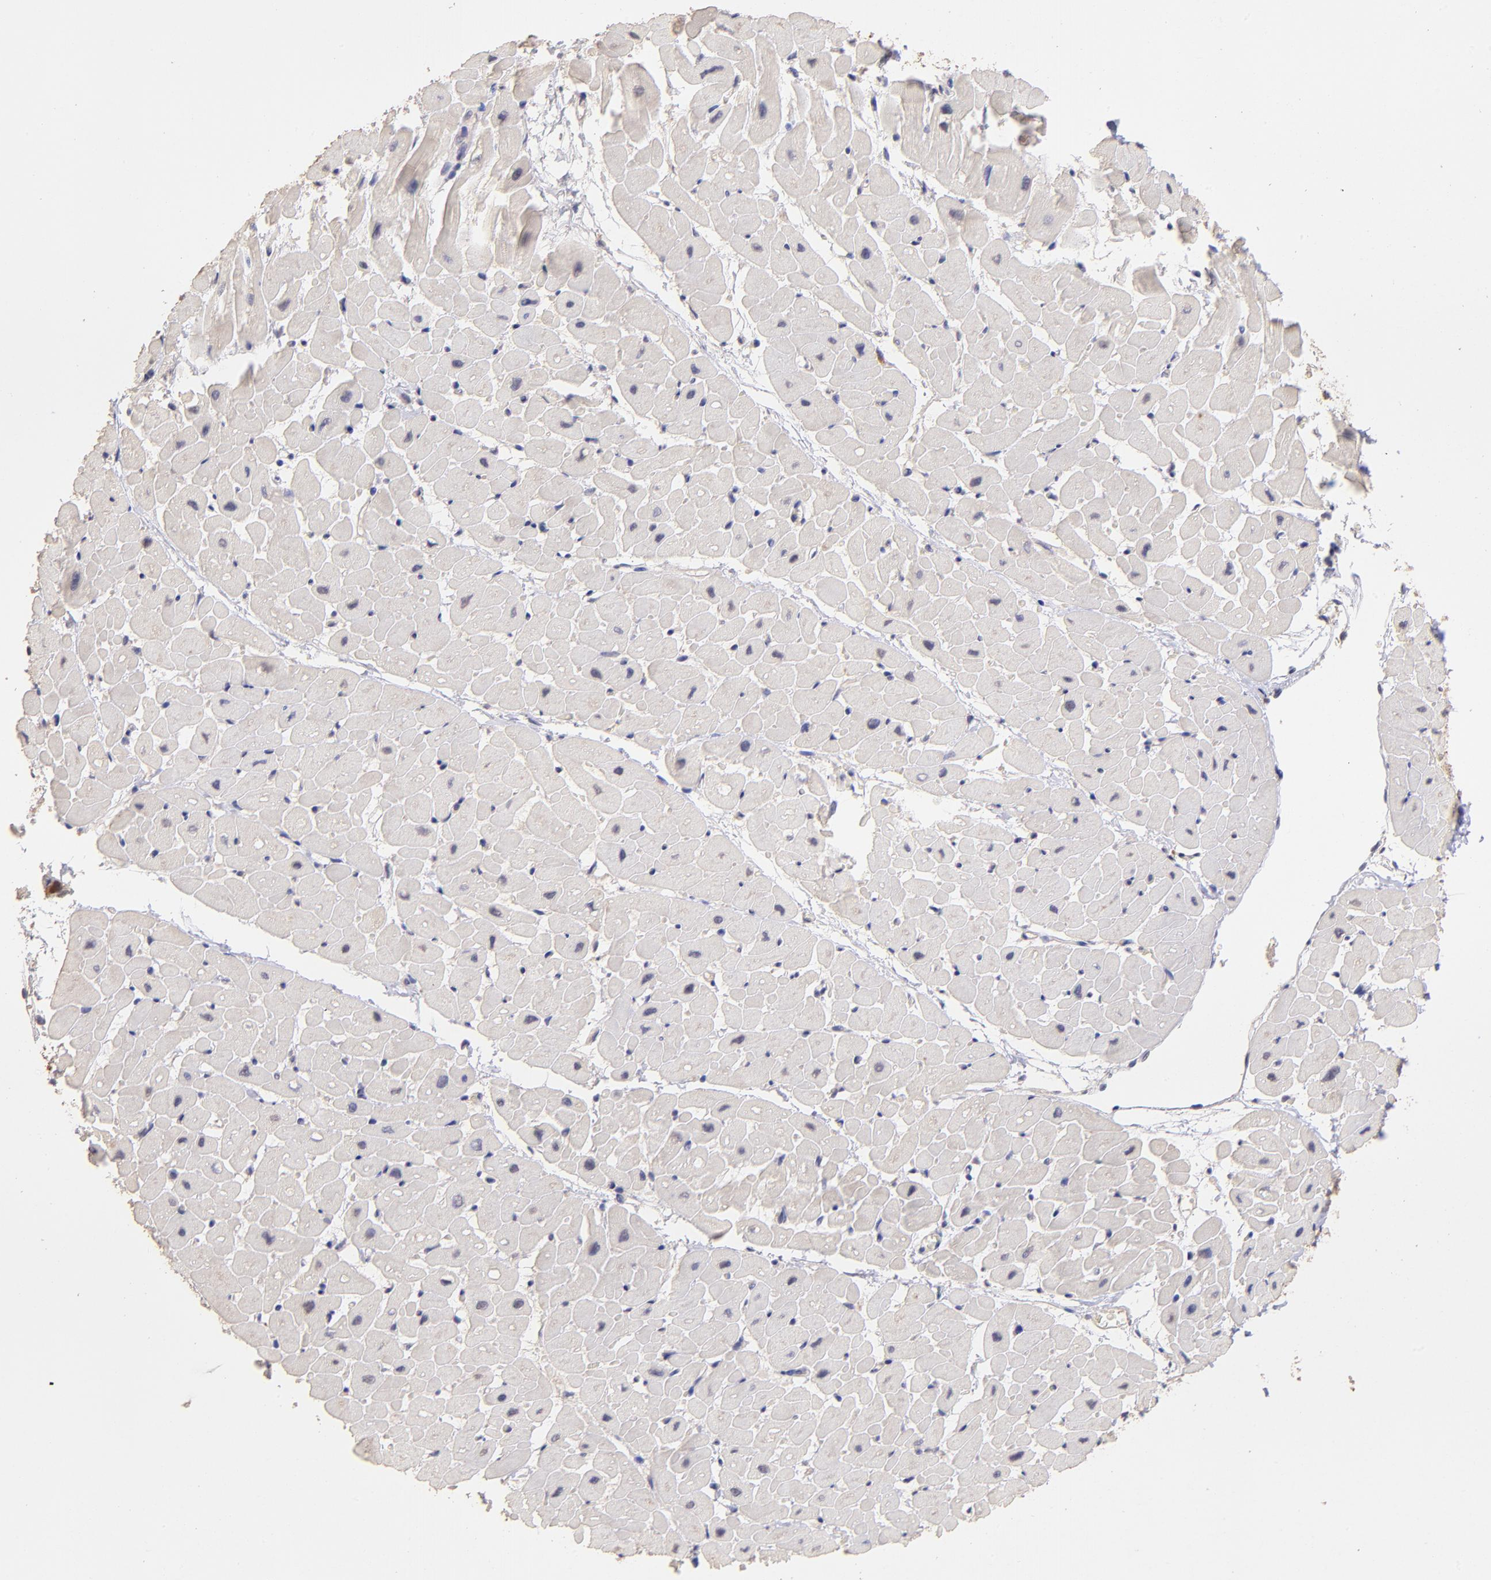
{"staining": {"intensity": "negative", "quantity": "none", "location": "none"}, "tissue": "heart muscle", "cell_type": "Cardiomyocytes", "image_type": "normal", "snomed": [{"axis": "morphology", "description": "Normal tissue, NOS"}, {"axis": "topography", "description": "Heart"}], "caption": "Immunohistochemical staining of normal heart muscle reveals no significant staining in cardiomyocytes. The staining is performed using DAB (3,3'-diaminobenzidine) brown chromogen with nuclei counter-stained in using hematoxylin.", "gene": "RNASEL", "patient": {"sex": "male", "age": 45}}